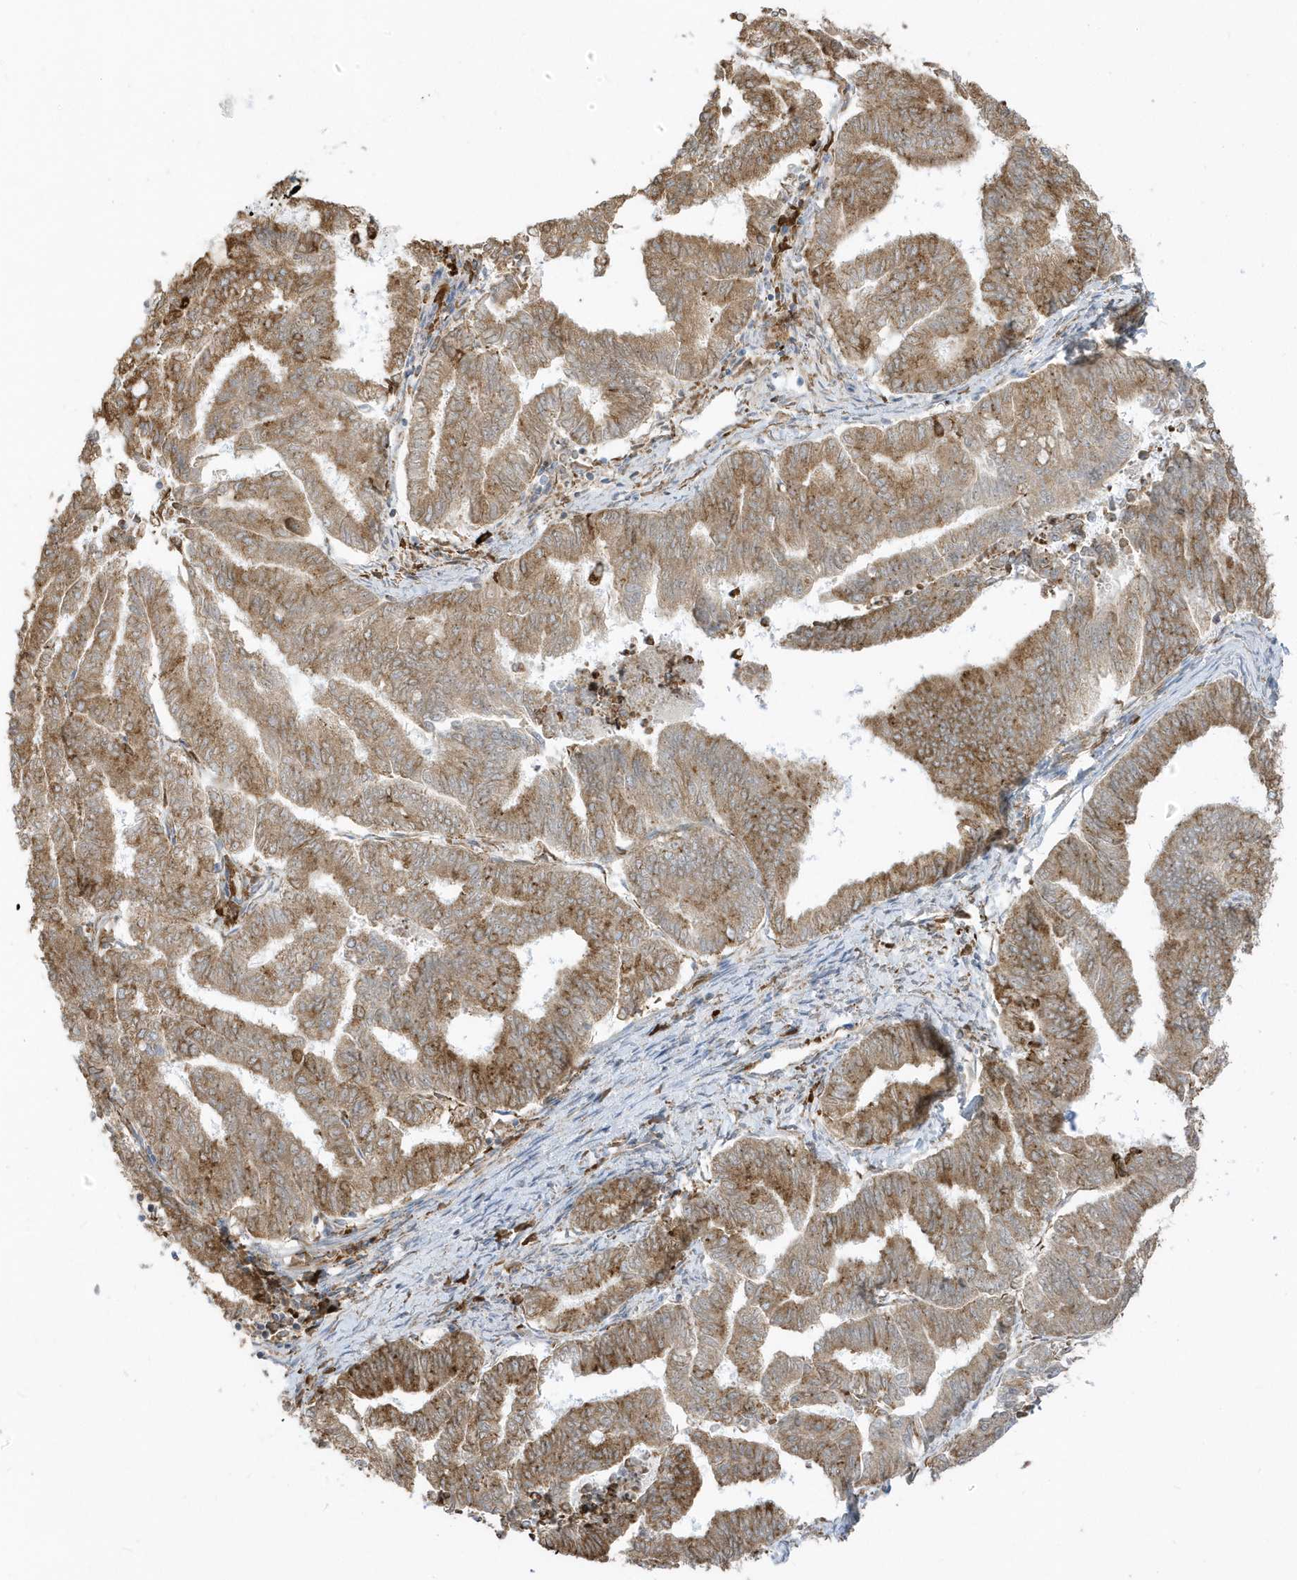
{"staining": {"intensity": "moderate", "quantity": ">75%", "location": "cytoplasmic/membranous"}, "tissue": "endometrial cancer", "cell_type": "Tumor cells", "image_type": "cancer", "snomed": [{"axis": "morphology", "description": "Adenocarcinoma, NOS"}, {"axis": "topography", "description": "Endometrium"}], "caption": "Protein positivity by immunohistochemistry demonstrates moderate cytoplasmic/membranous staining in approximately >75% of tumor cells in endometrial cancer. (DAB IHC, brown staining for protein, blue staining for nuclei).", "gene": "PDIA6", "patient": {"sex": "female", "age": 79}}